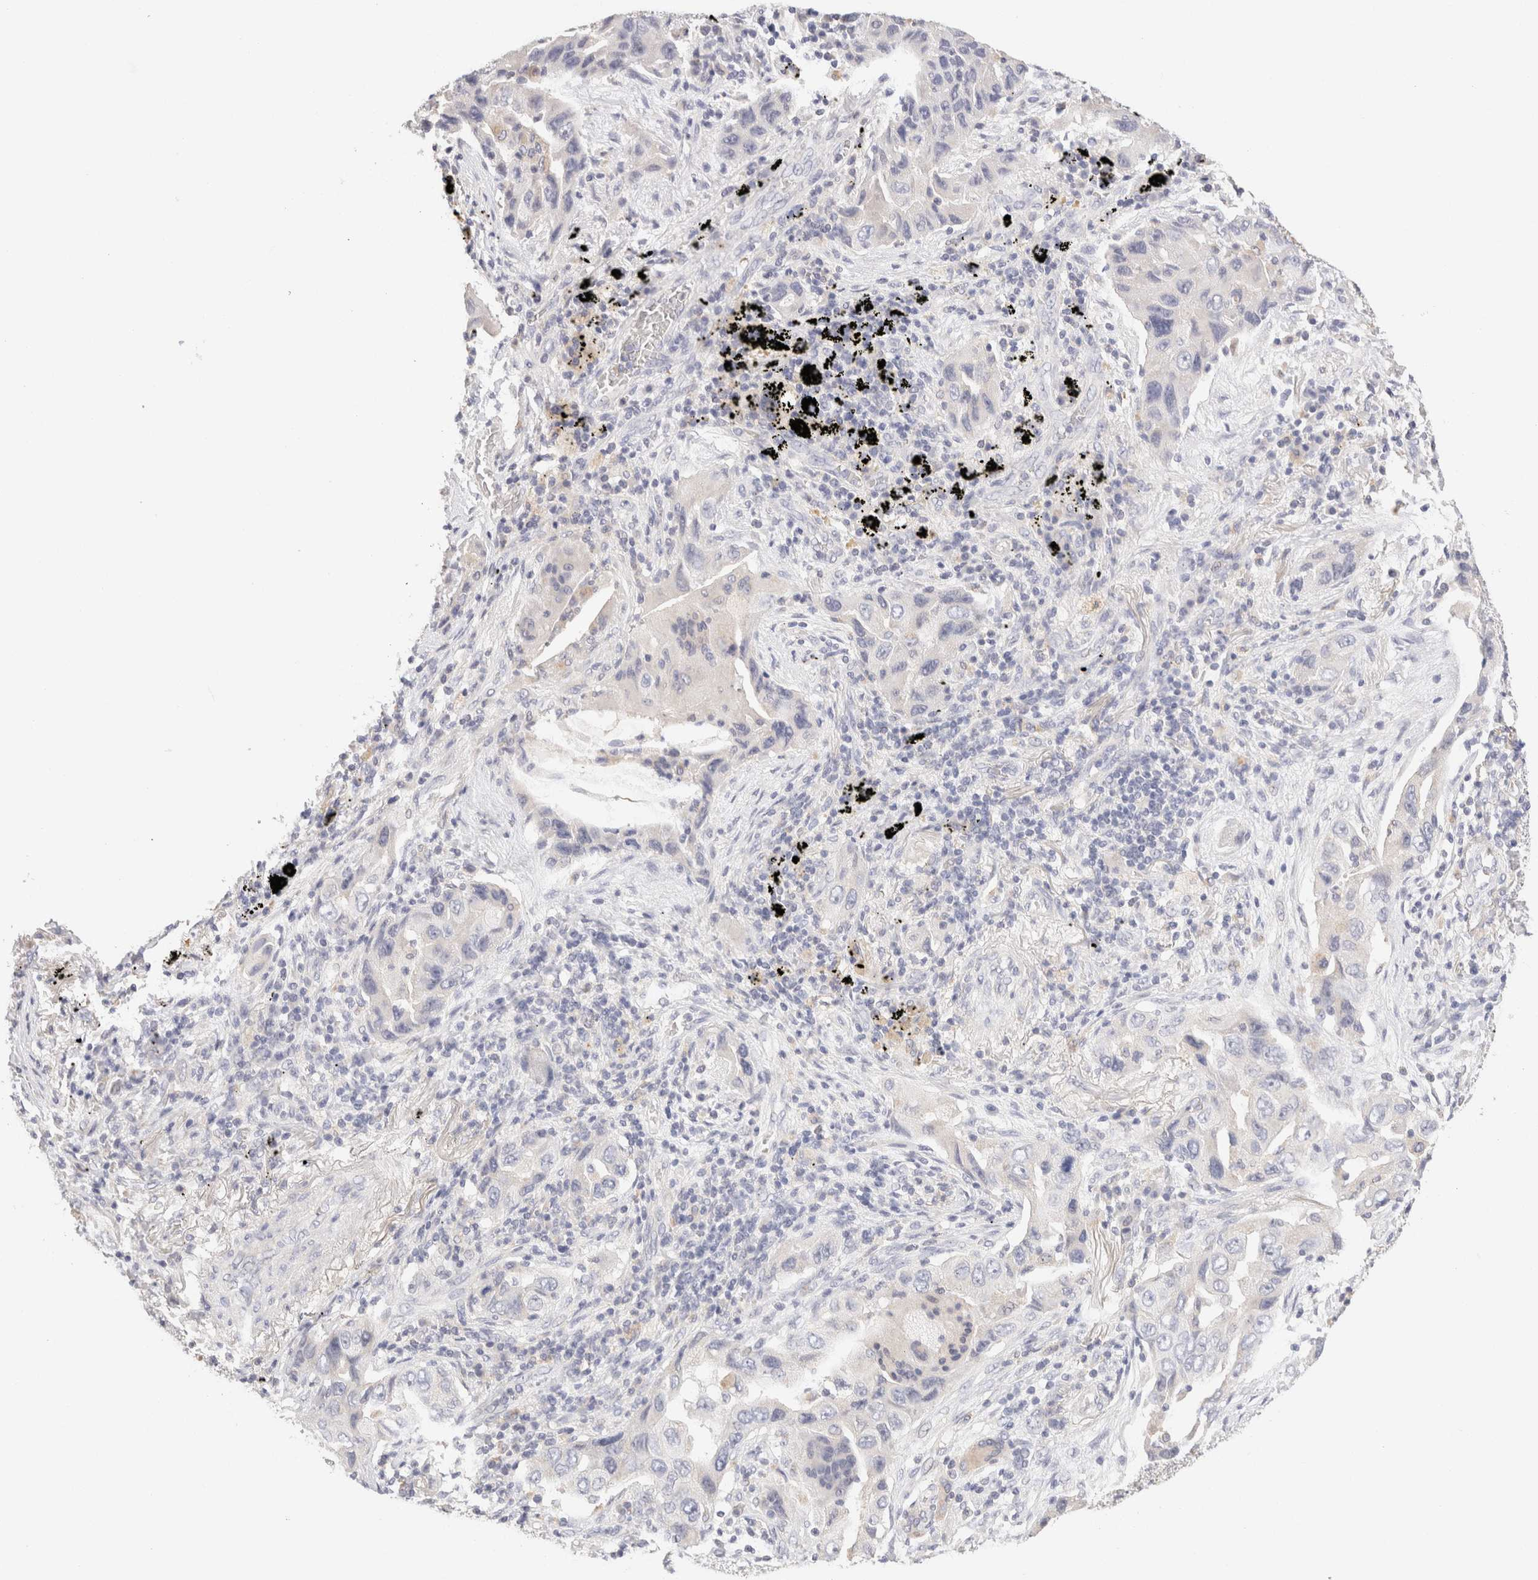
{"staining": {"intensity": "negative", "quantity": "none", "location": "none"}, "tissue": "lung cancer", "cell_type": "Tumor cells", "image_type": "cancer", "snomed": [{"axis": "morphology", "description": "Adenocarcinoma, NOS"}, {"axis": "topography", "description": "Lung"}], "caption": "A high-resolution photomicrograph shows immunohistochemistry staining of adenocarcinoma (lung), which demonstrates no significant staining in tumor cells.", "gene": "SCGB2A2", "patient": {"sex": "female", "age": 65}}